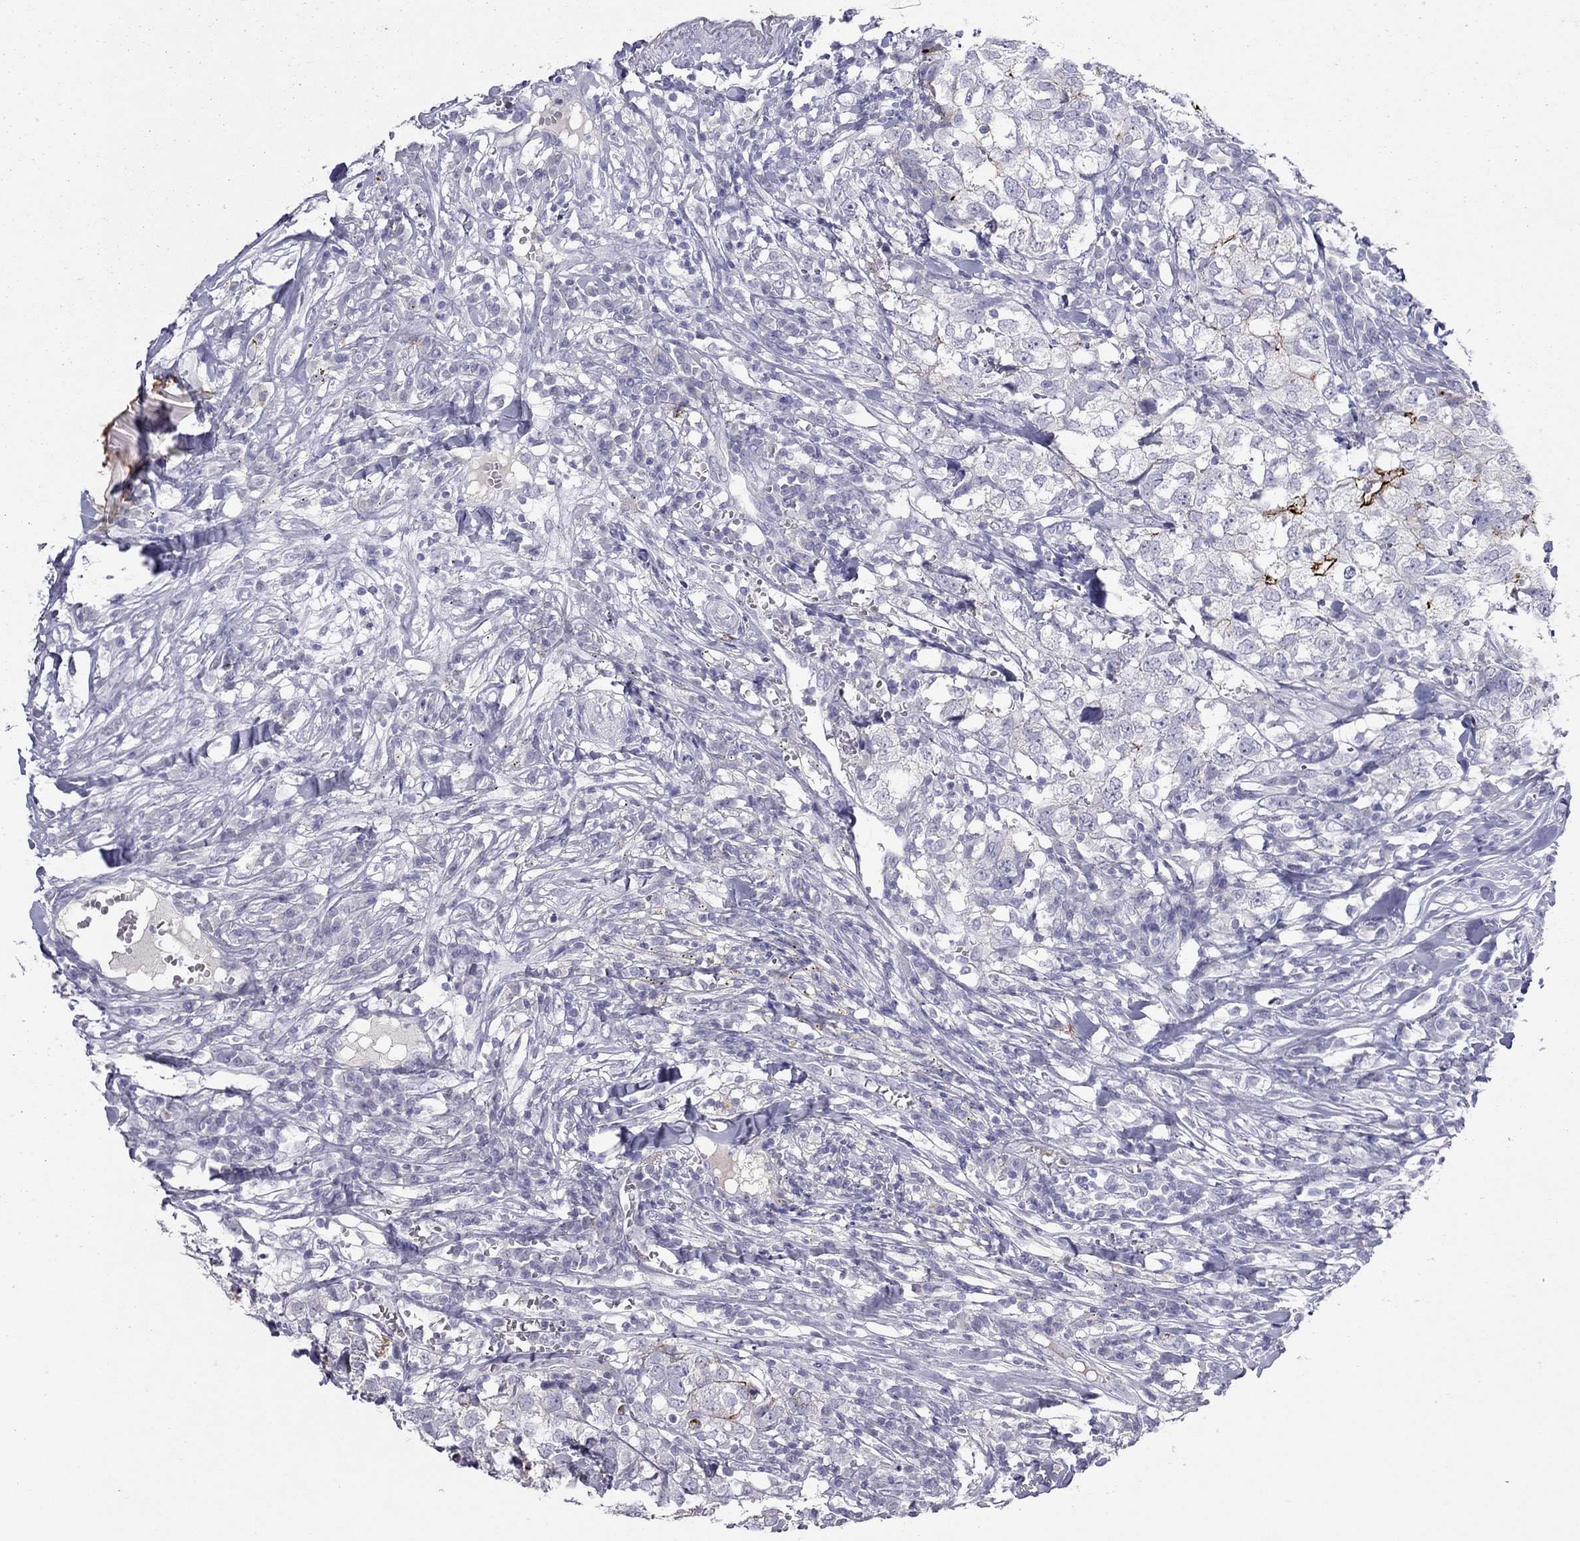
{"staining": {"intensity": "strong", "quantity": "<25%", "location": "cytoplasmic/membranous"}, "tissue": "breast cancer", "cell_type": "Tumor cells", "image_type": "cancer", "snomed": [{"axis": "morphology", "description": "Duct carcinoma"}, {"axis": "topography", "description": "Breast"}], "caption": "There is medium levels of strong cytoplasmic/membranous expression in tumor cells of breast infiltrating ductal carcinoma, as demonstrated by immunohistochemical staining (brown color).", "gene": "MUC16", "patient": {"sex": "female", "age": 30}}